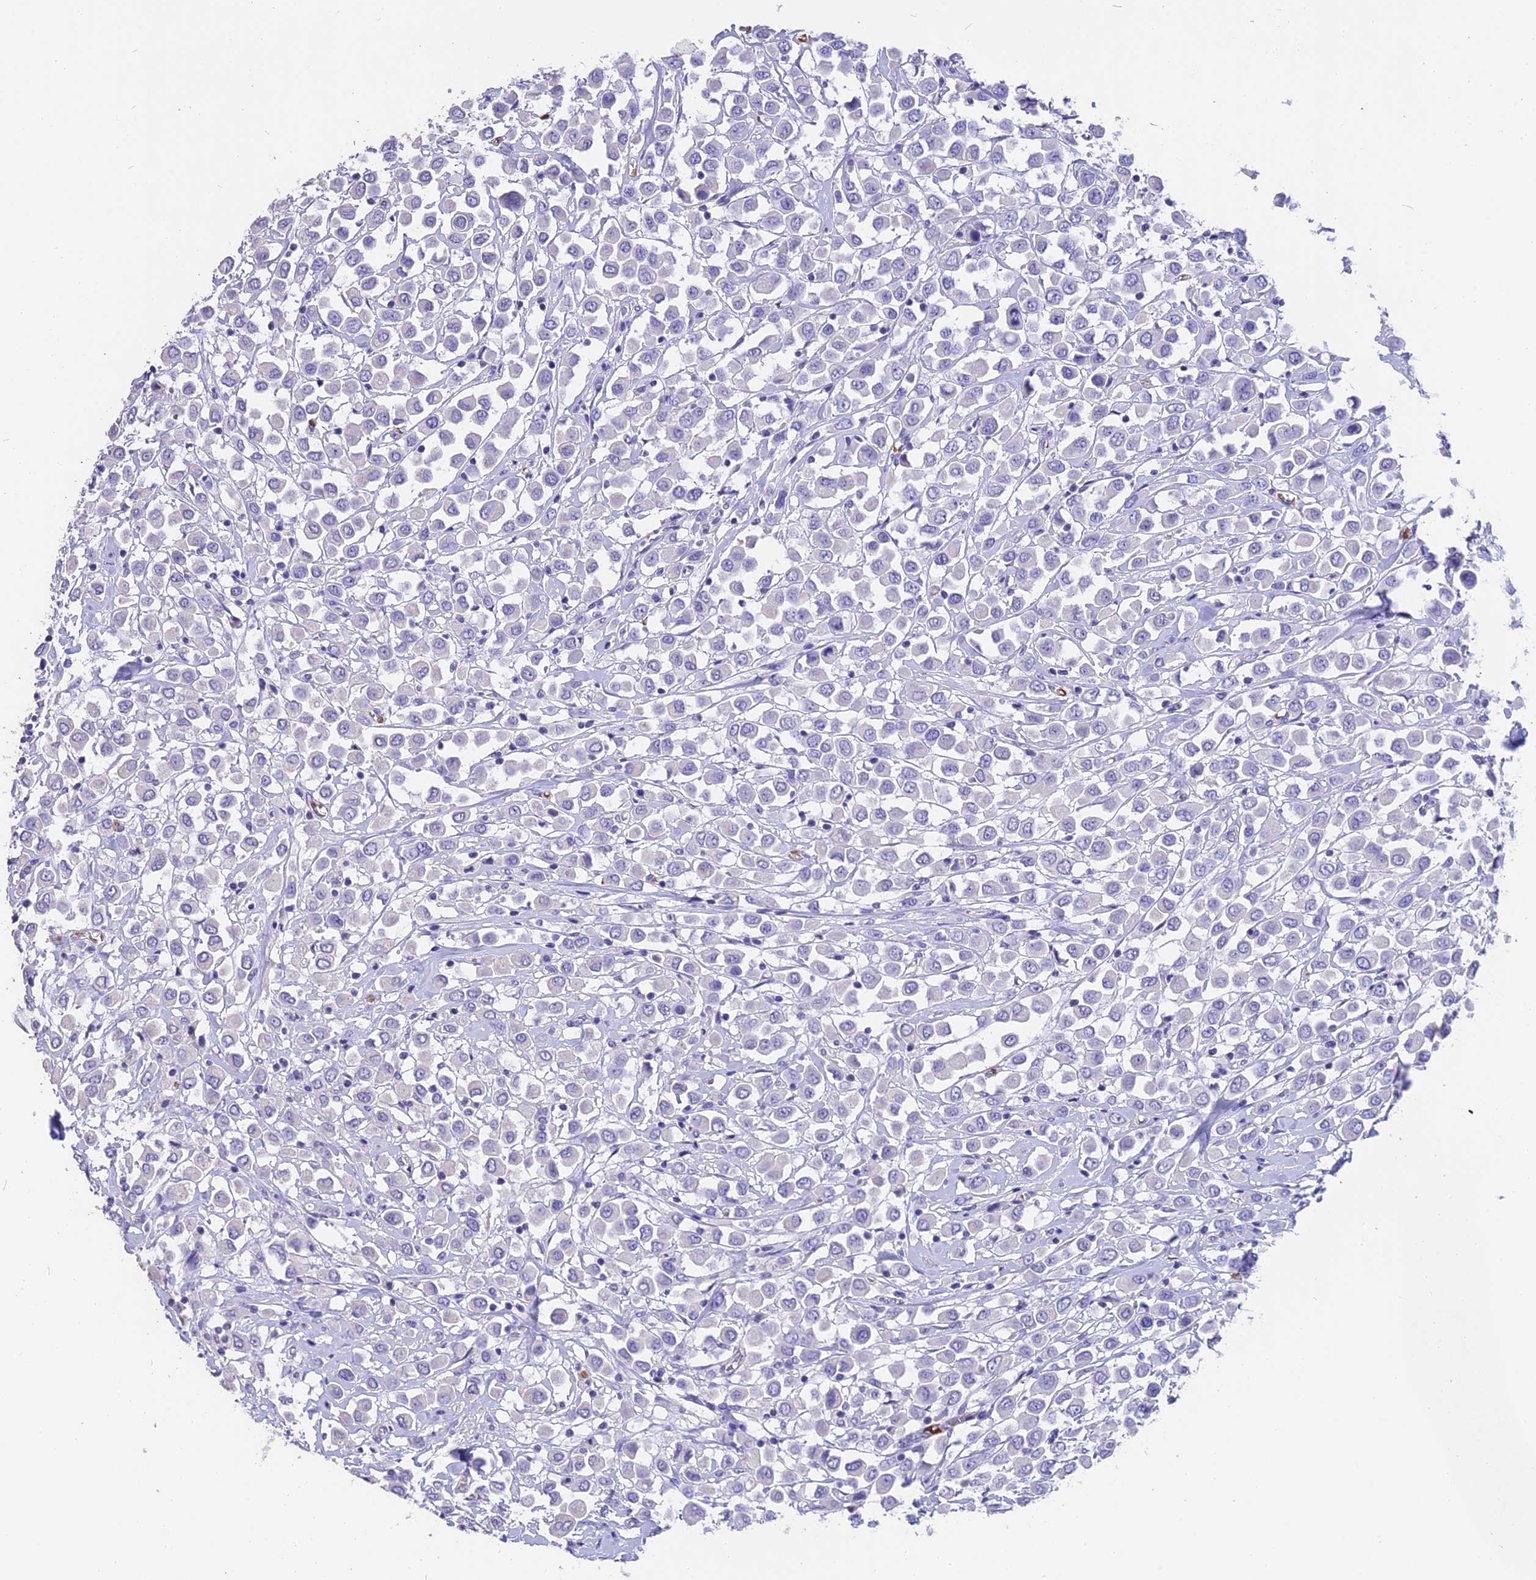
{"staining": {"intensity": "negative", "quantity": "none", "location": "none"}, "tissue": "breast cancer", "cell_type": "Tumor cells", "image_type": "cancer", "snomed": [{"axis": "morphology", "description": "Duct carcinoma"}, {"axis": "topography", "description": "Breast"}], "caption": "The micrograph reveals no significant positivity in tumor cells of infiltrating ductal carcinoma (breast).", "gene": "TNNC2", "patient": {"sex": "female", "age": 61}}